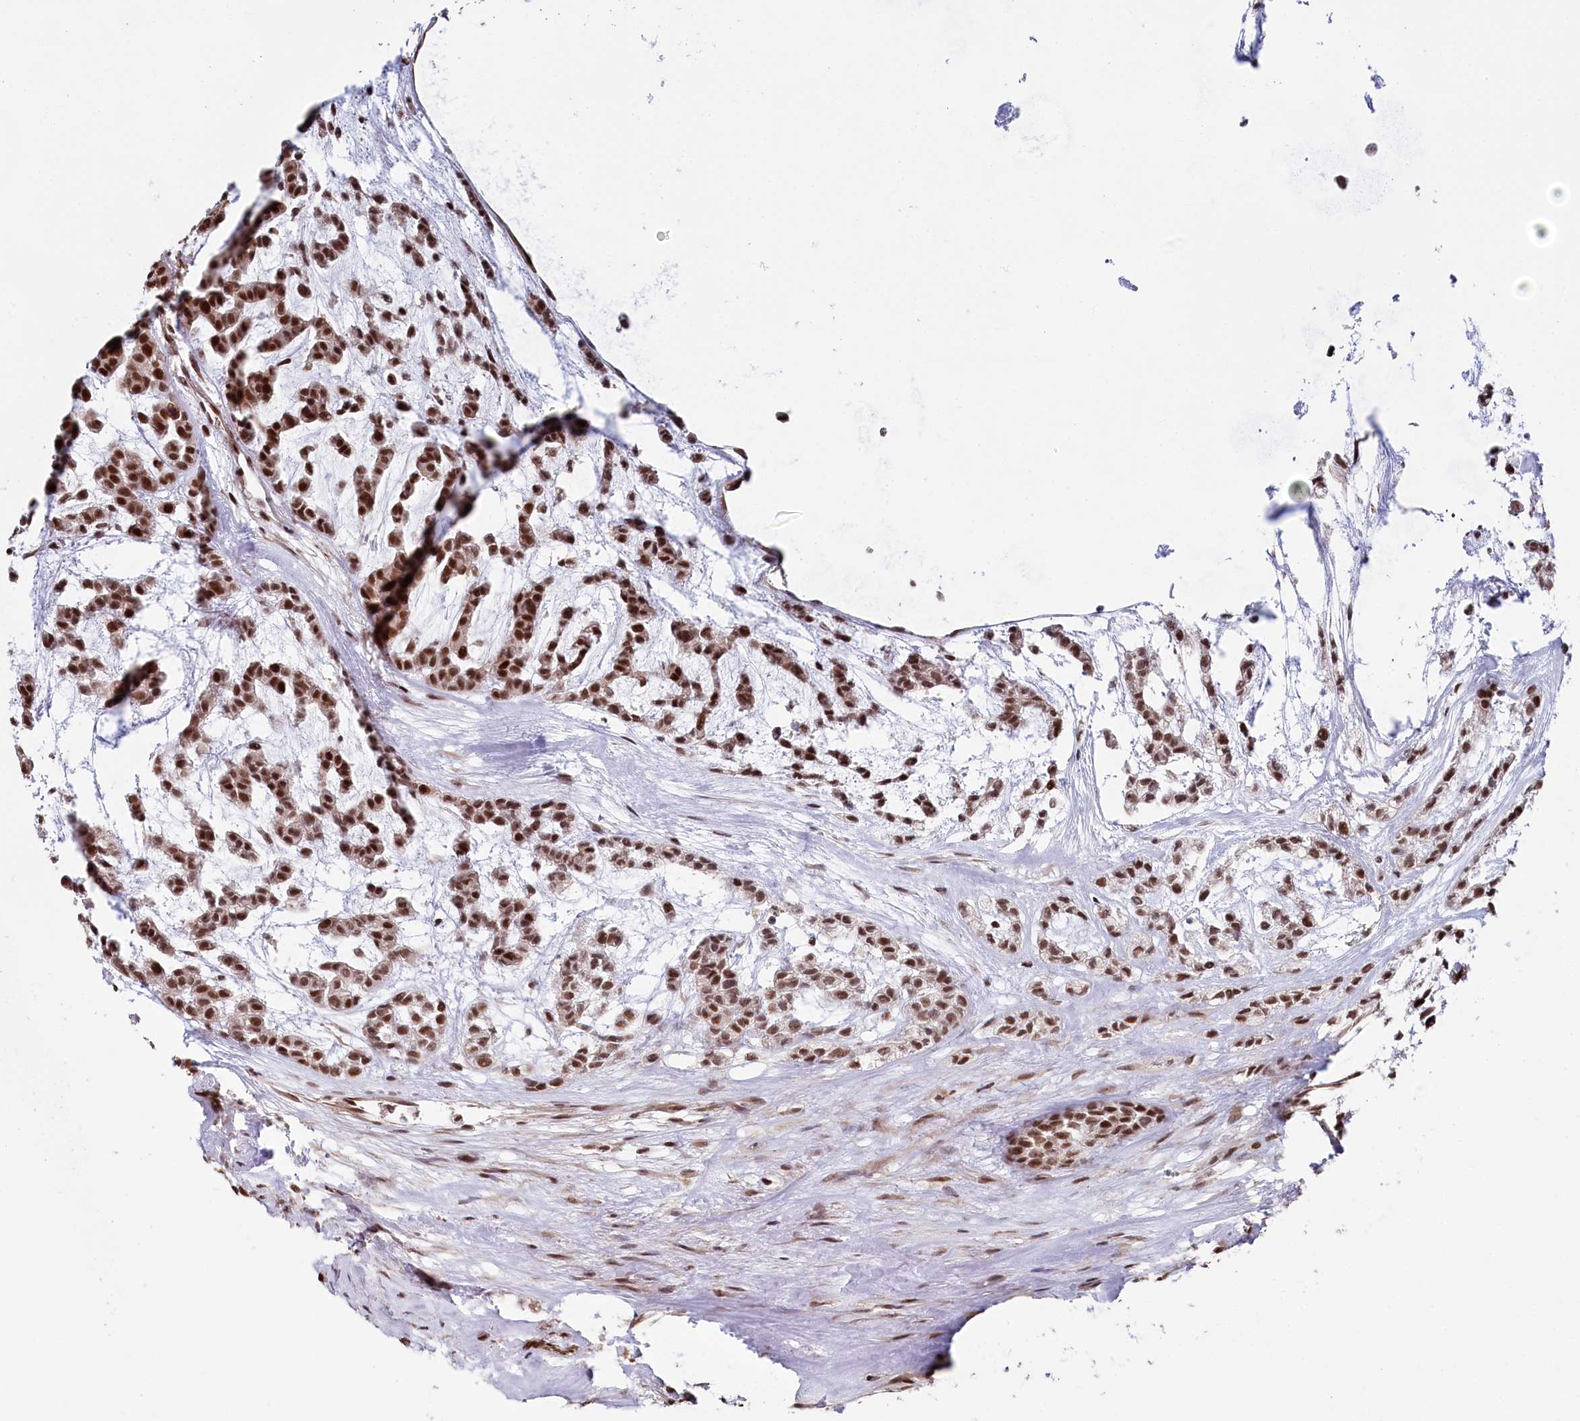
{"staining": {"intensity": "moderate", "quantity": ">75%", "location": "nuclear"}, "tissue": "head and neck cancer", "cell_type": "Tumor cells", "image_type": "cancer", "snomed": [{"axis": "morphology", "description": "Adenocarcinoma, NOS"}, {"axis": "morphology", "description": "Adenoma, NOS"}, {"axis": "topography", "description": "Head-Neck"}], "caption": "Adenocarcinoma (head and neck) was stained to show a protein in brown. There is medium levels of moderate nuclear expression in approximately >75% of tumor cells. The protein of interest is stained brown, and the nuclei are stained in blue (DAB IHC with brightfield microscopy, high magnification).", "gene": "POLR2H", "patient": {"sex": "female", "age": 55}}